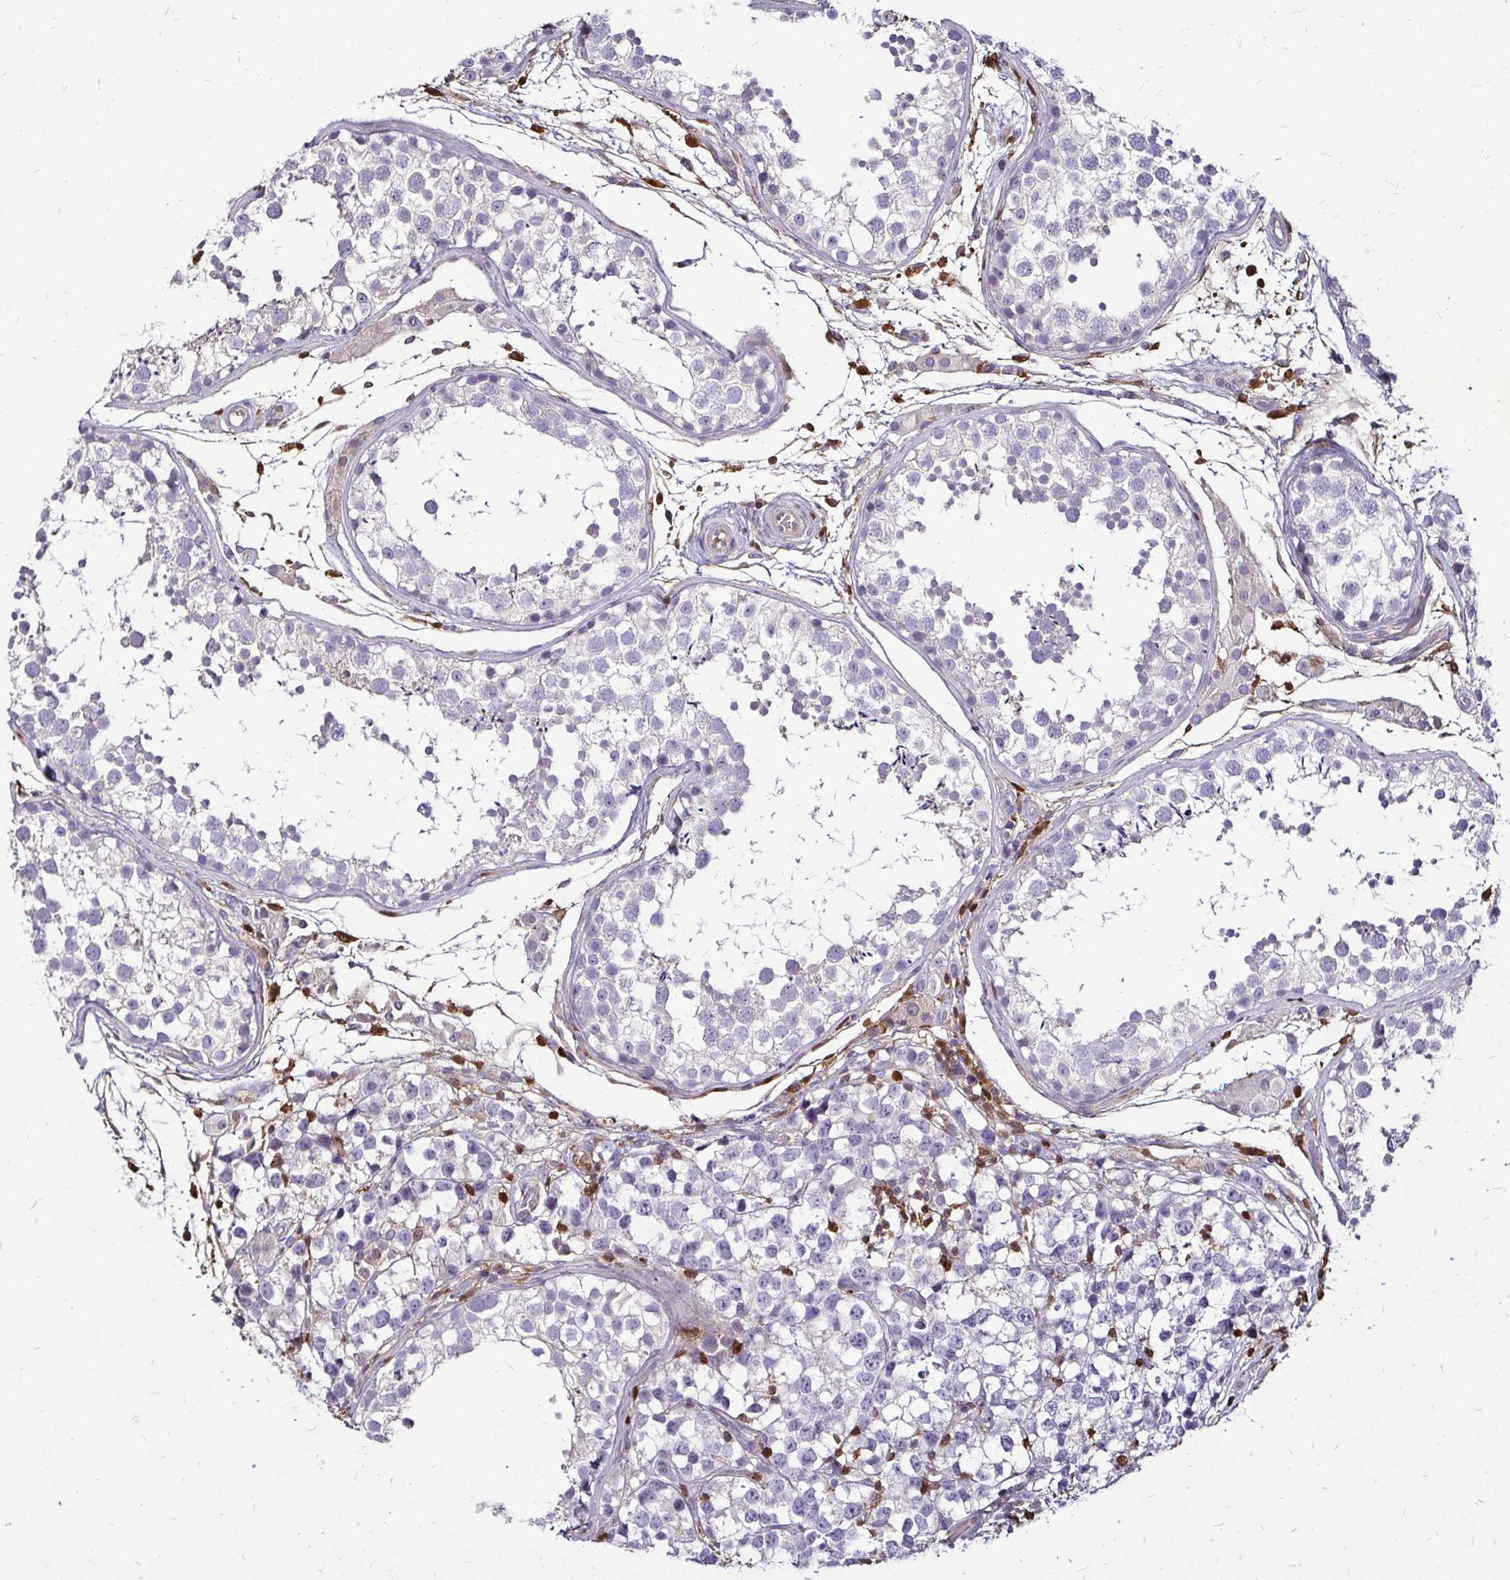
{"staining": {"intensity": "negative", "quantity": "none", "location": "none"}, "tissue": "testis", "cell_type": "Cells in seminiferous ducts", "image_type": "normal", "snomed": [{"axis": "morphology", "description": "Normal tissue, NOS"}, {"axis": "morphology", "description": "Seminoma, NOS"}, {"axis": "topography", "description": "Testis"}], "caption": "Testis was stained to show a protein in brown. There is no significant expression in cells in seminiferous ducts. The staining is performed using DAB (3,3'-diaminobenzidine) brown chromogen with nuclei counter-stained in using hematoxylin.", "gene": "ZFP1", "patient": {"sex": "male", "age": 29}}